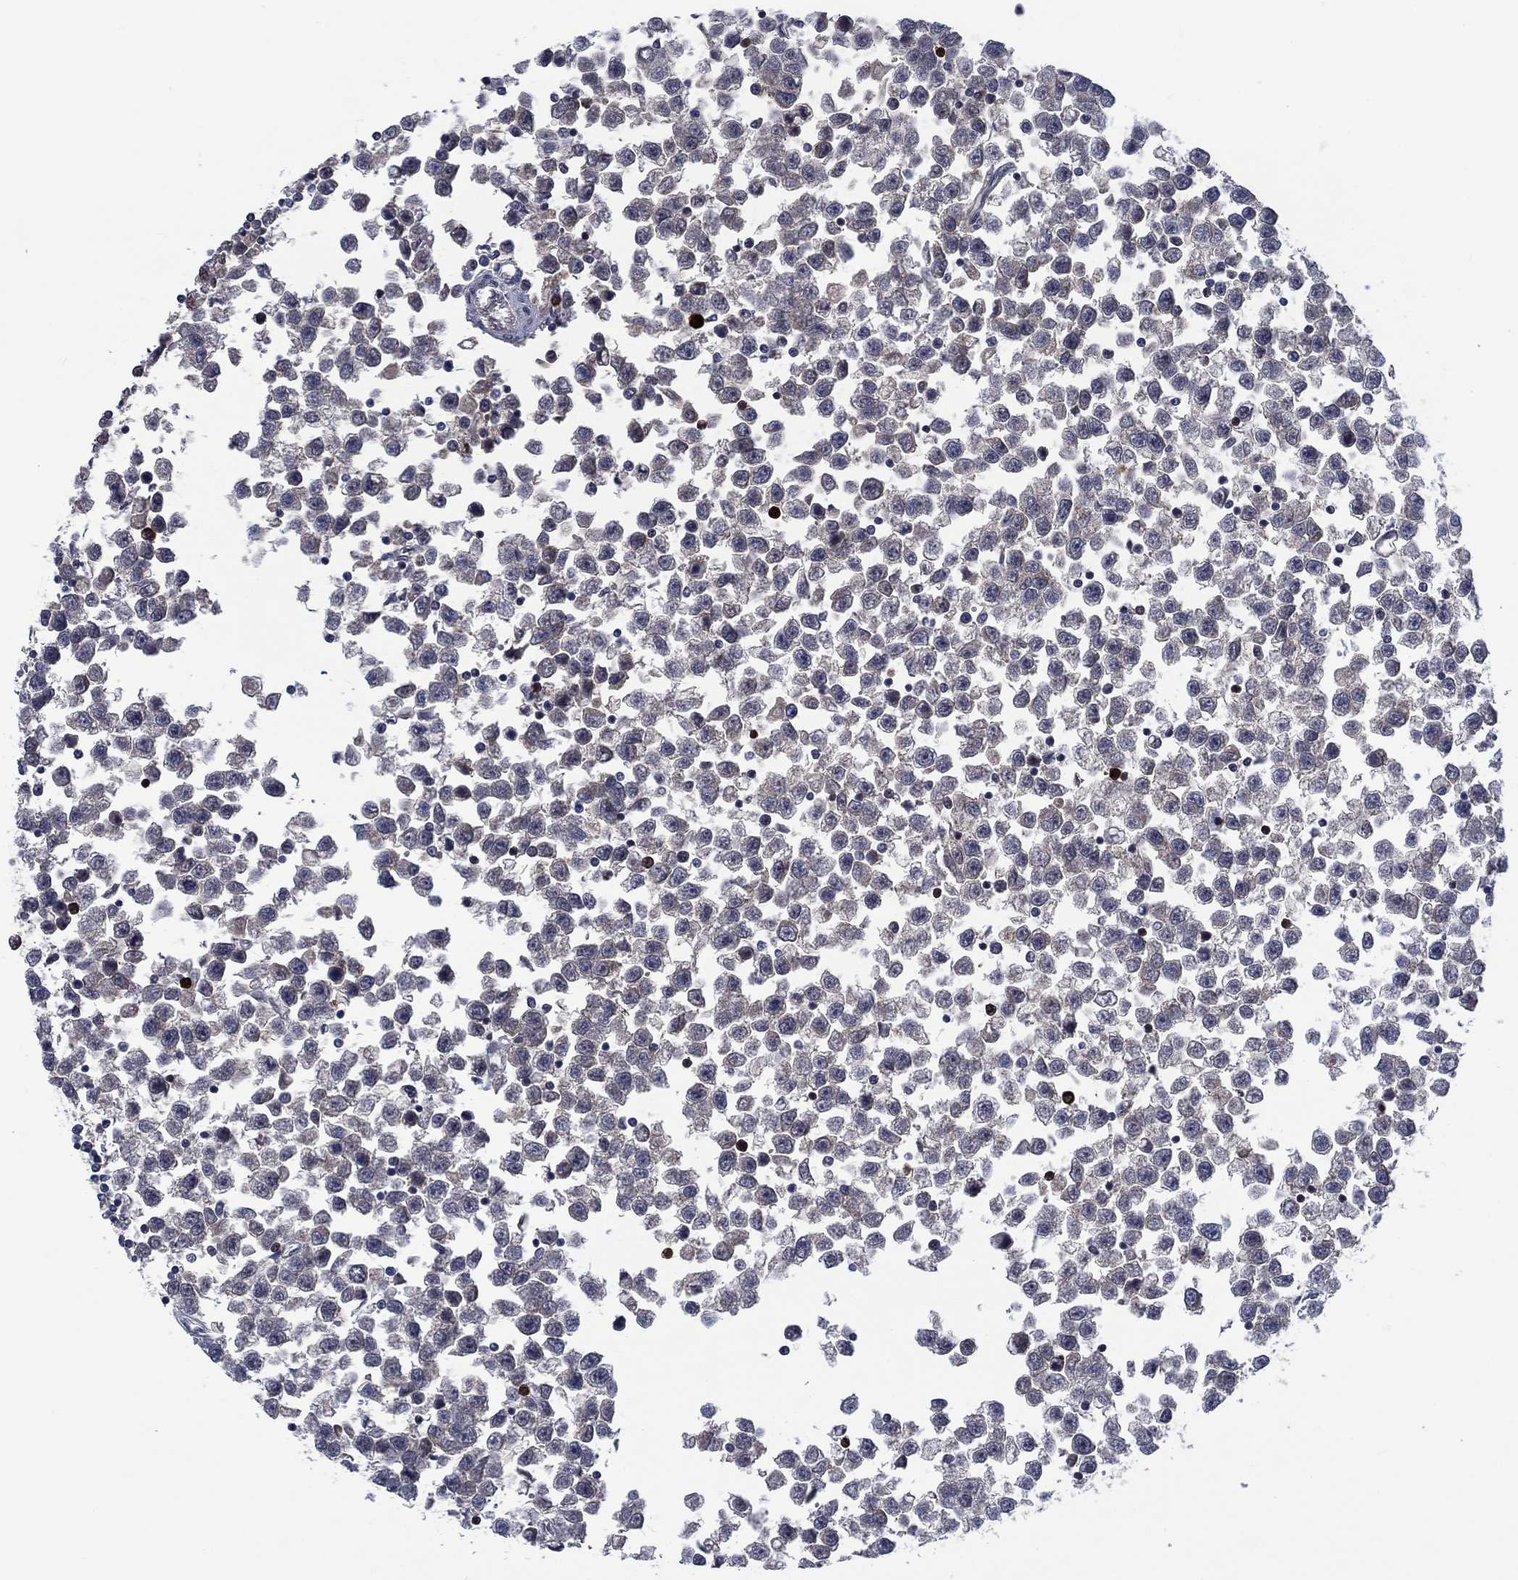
{"staining": {"intensity": "negative", "quantity": "none", "location": "none"}, "tissue": "testis cancer", "cell_type": "Tumor cells", "image_type": "cancer", "snomed": [{"axis": "morphology", "description": "Seminoma, NOS"}, {"axis": "topography", "description": "Testis"}], "caption": "Protein analysis of testis seminoma displays no significant staining in tumor cells.", "gene": "HTN1", "patient": {"sex": "male", "age": 34}}